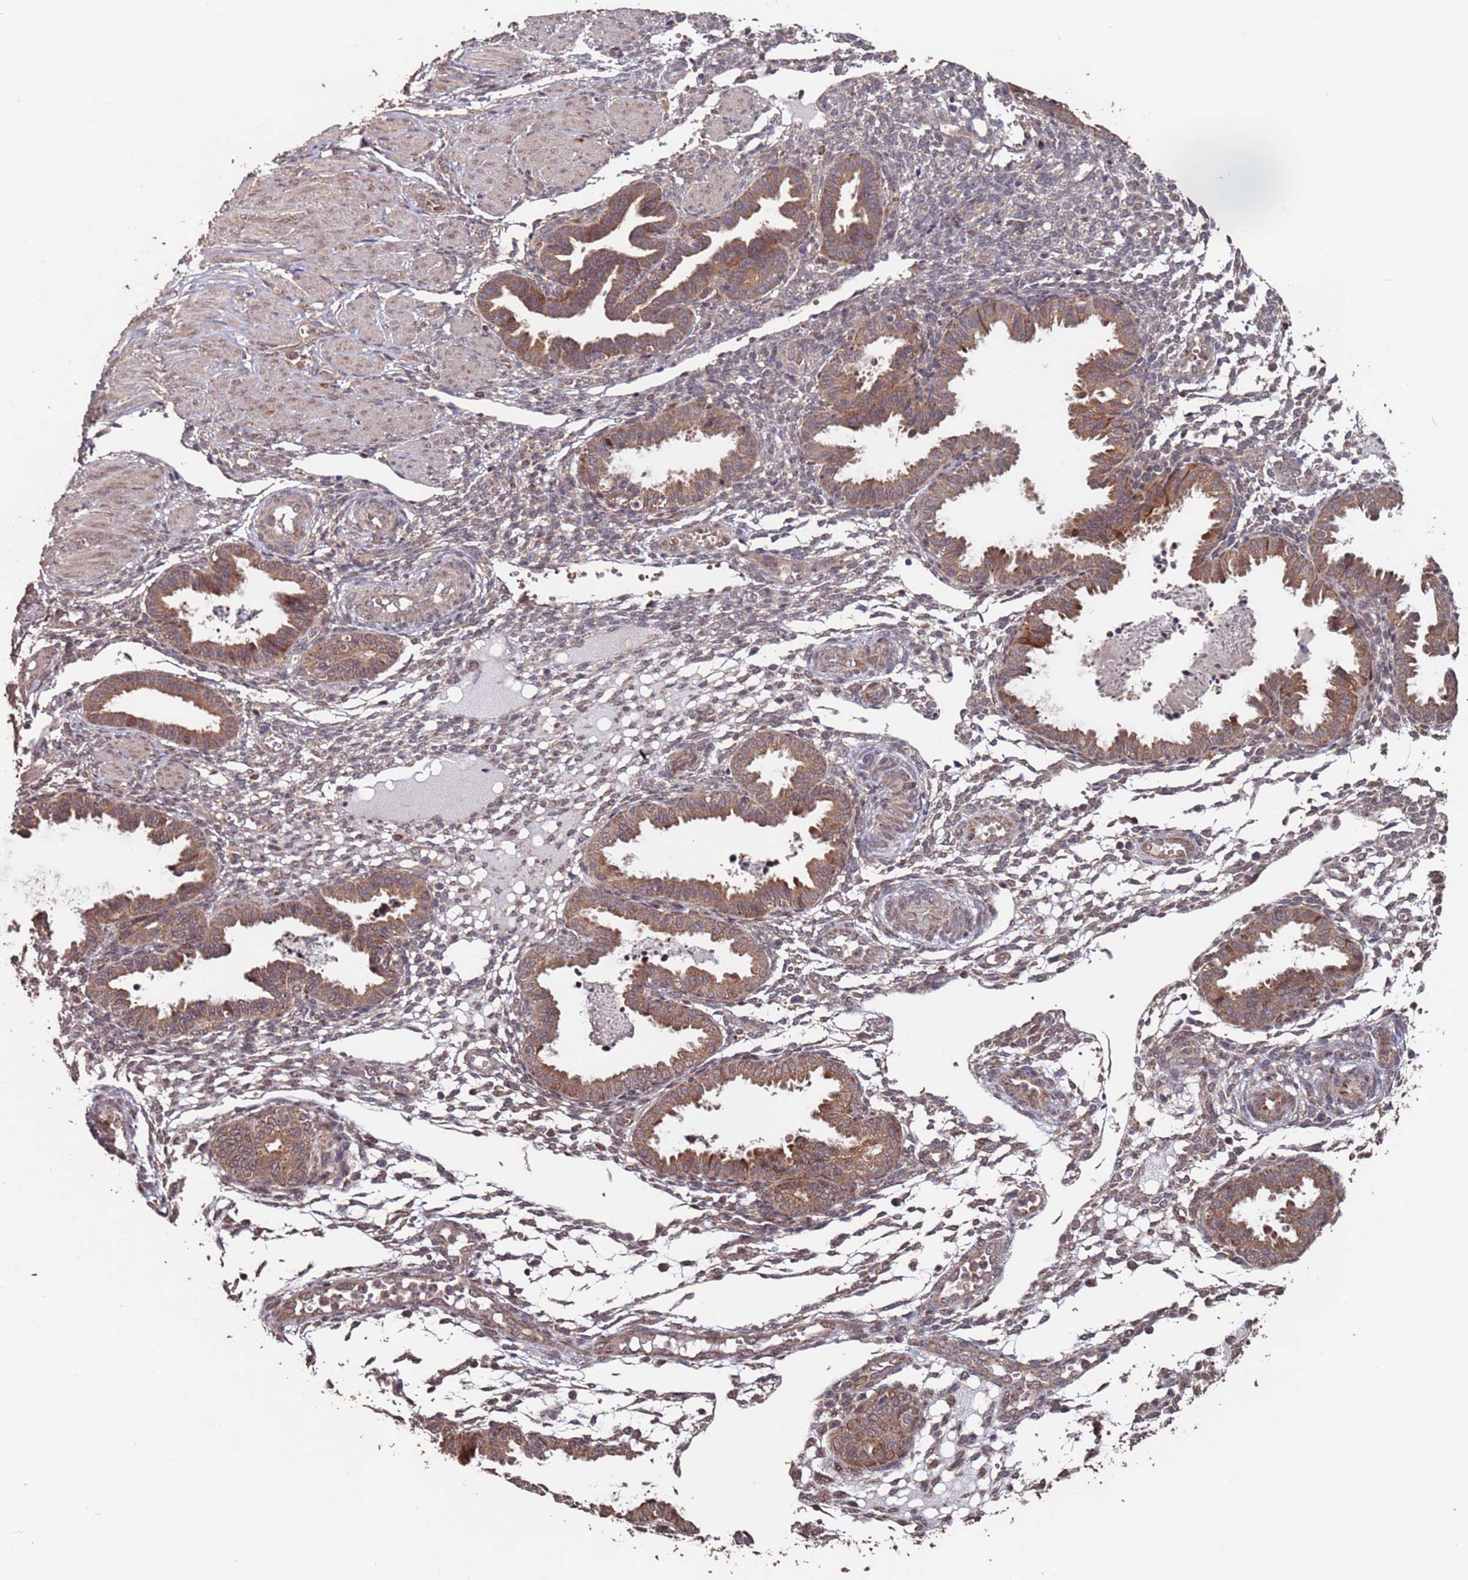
{"staining": {"intensity": "weak", "quantity": "25%-75%", "location": "cytoplasmic/membranous"}, "tissue": "endometrium", "cell_type": "Cells in endometrial stroma", "image_type": "normal", "snomed": [{"axis": "morphology", "description": "Normal tissue, NOS"}, {"axis": "topography", "description": "Endometrium"}], "caption": "DAB (3,3'-diaminobenzidine) immunohistochemical staining of benign human endometrium reveals weak cytoplasmic/membranous protein expression in about 25%-75% of cells in endometrial stroma.", "gene": "PRR7", "patient": {"sex": "female", "age": 33}}